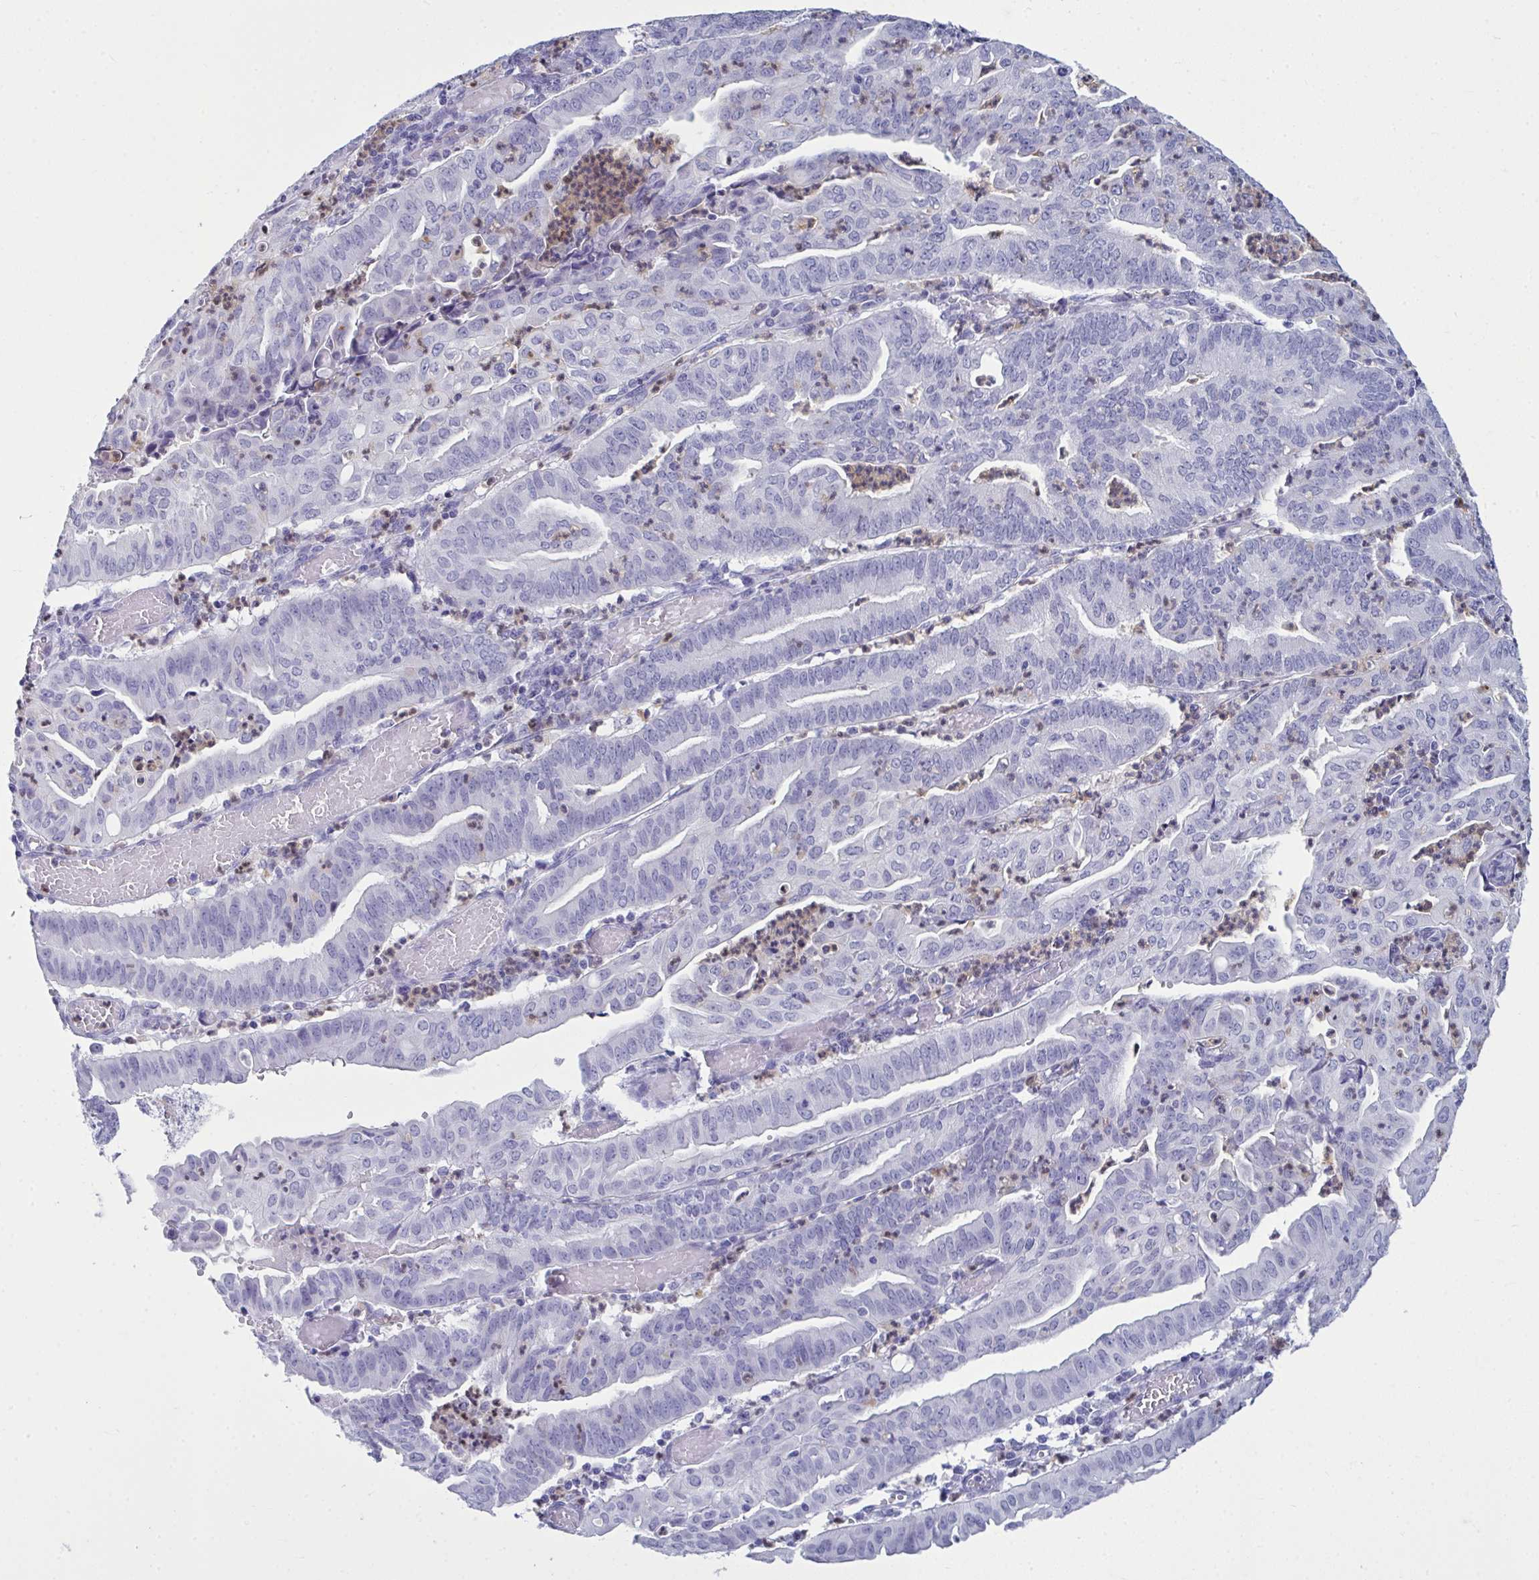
{"staining": {"intensity": "negative", "quantity": "none", "location": "none"}, "tissue": "endometrial cancer", "cell_type": "Tumor cells", "image_type": "cancer", "snomed": [{"axis": "morphology", "description": "Adenocarcinoma, NOS"}, {"axis": "topography", "description": "Endometrium"}], "caption": "High magnification brightfield microscopy of endometrial adenocarcinoma stained with DAB (brown) and counterstained with hematoxylin (blue): tumor cells show no significant expression.", "gene": "SERPINB10", "patient": {"sex": "female", "age": 60}}